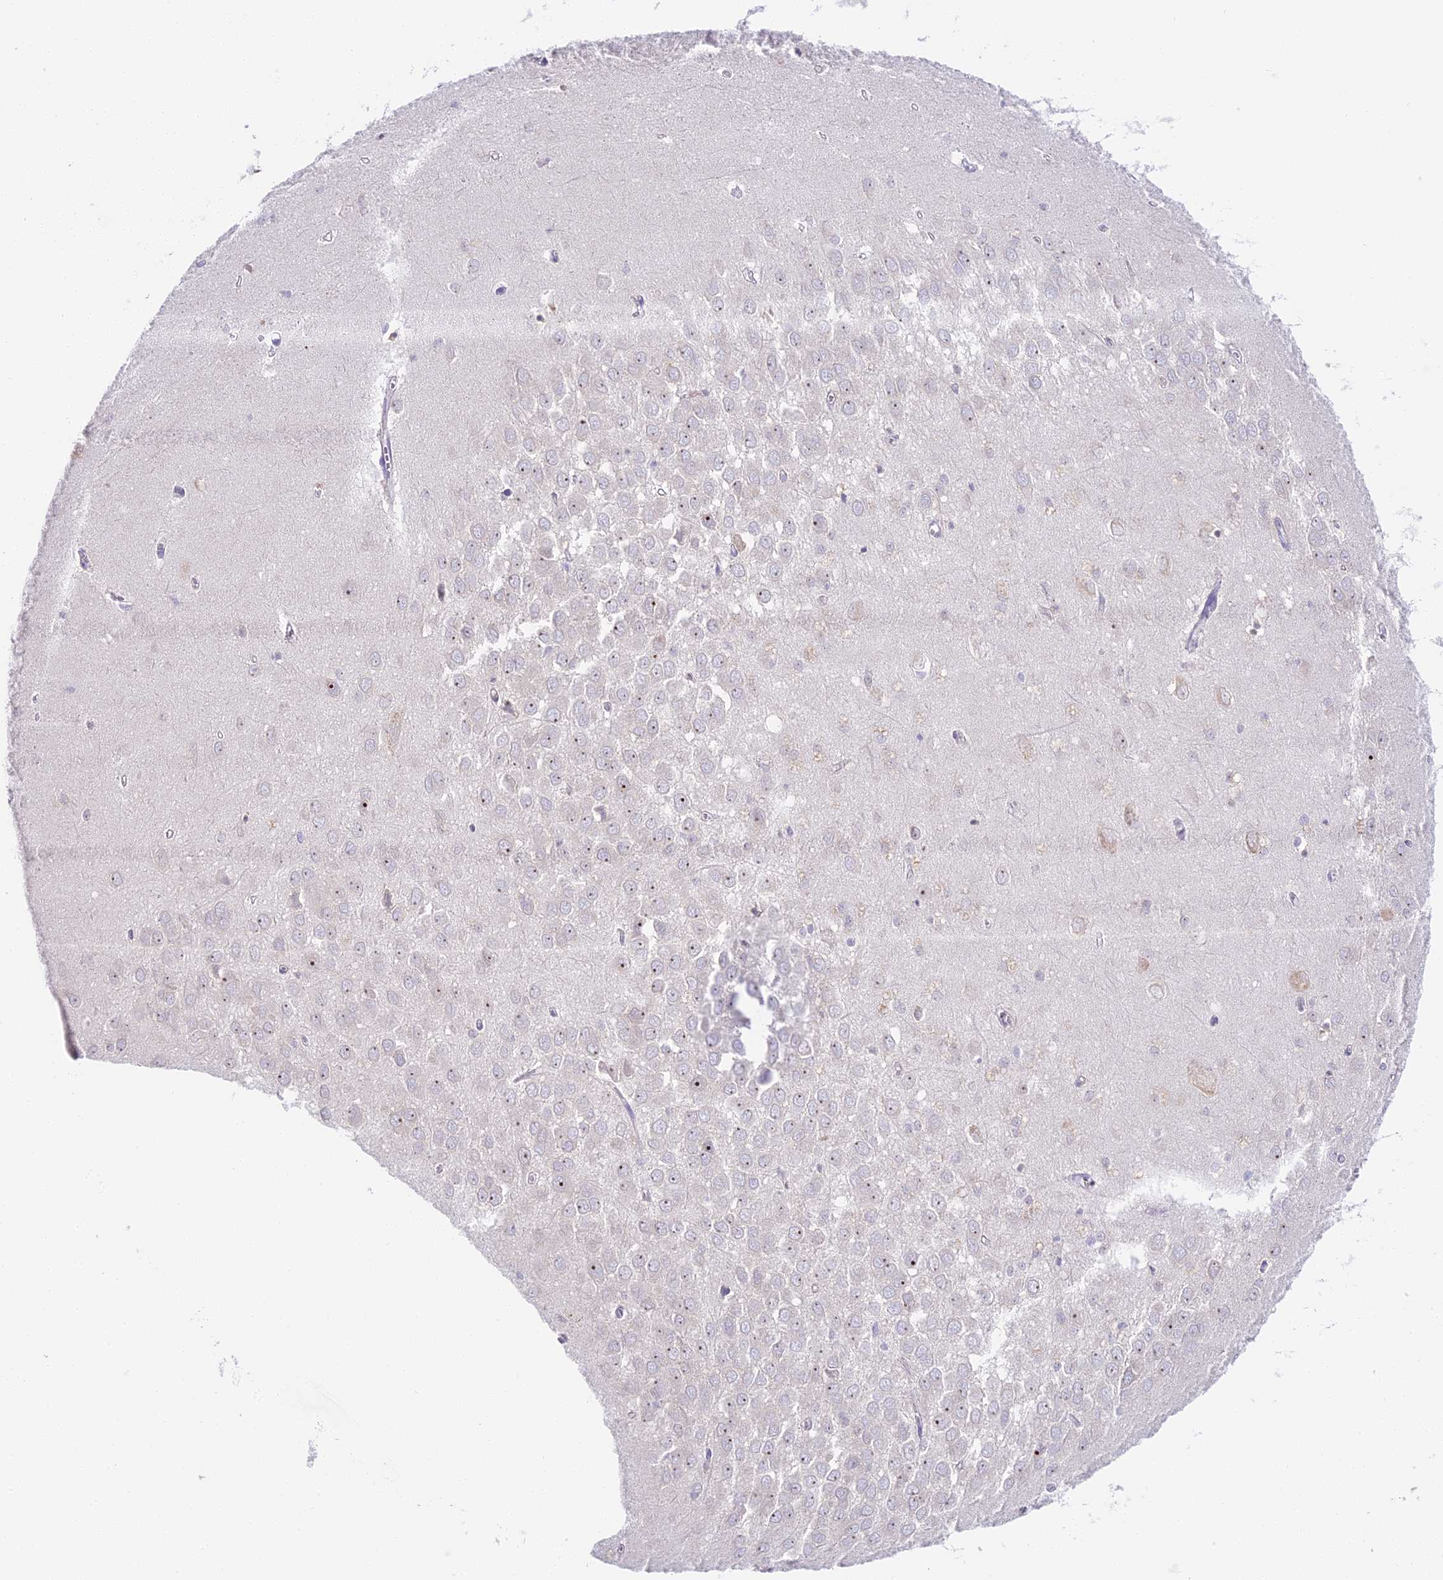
{"staining": {"intensity": "negative", "quantity": "none", "location": "none"}, "tissue": "hippocampus", "cell_type": "Glial cells", "image_type": "normal", "snomed": [{"axis": "morphology", "description": "Normal tissue, NOS"}, {"axis": "topography", "description": "Hippocampus"}], "caption": "IHC of unremarkable hippocampus demonstrates no positivity in glial cells. (Stains: DAB immunohistochemistry (IHC) with hematoxylin counter stain, Microscopy: brightfield microscopy at high magnification).", "gene": "RAD51", "patient": {"sex": "female", "age": 64}}